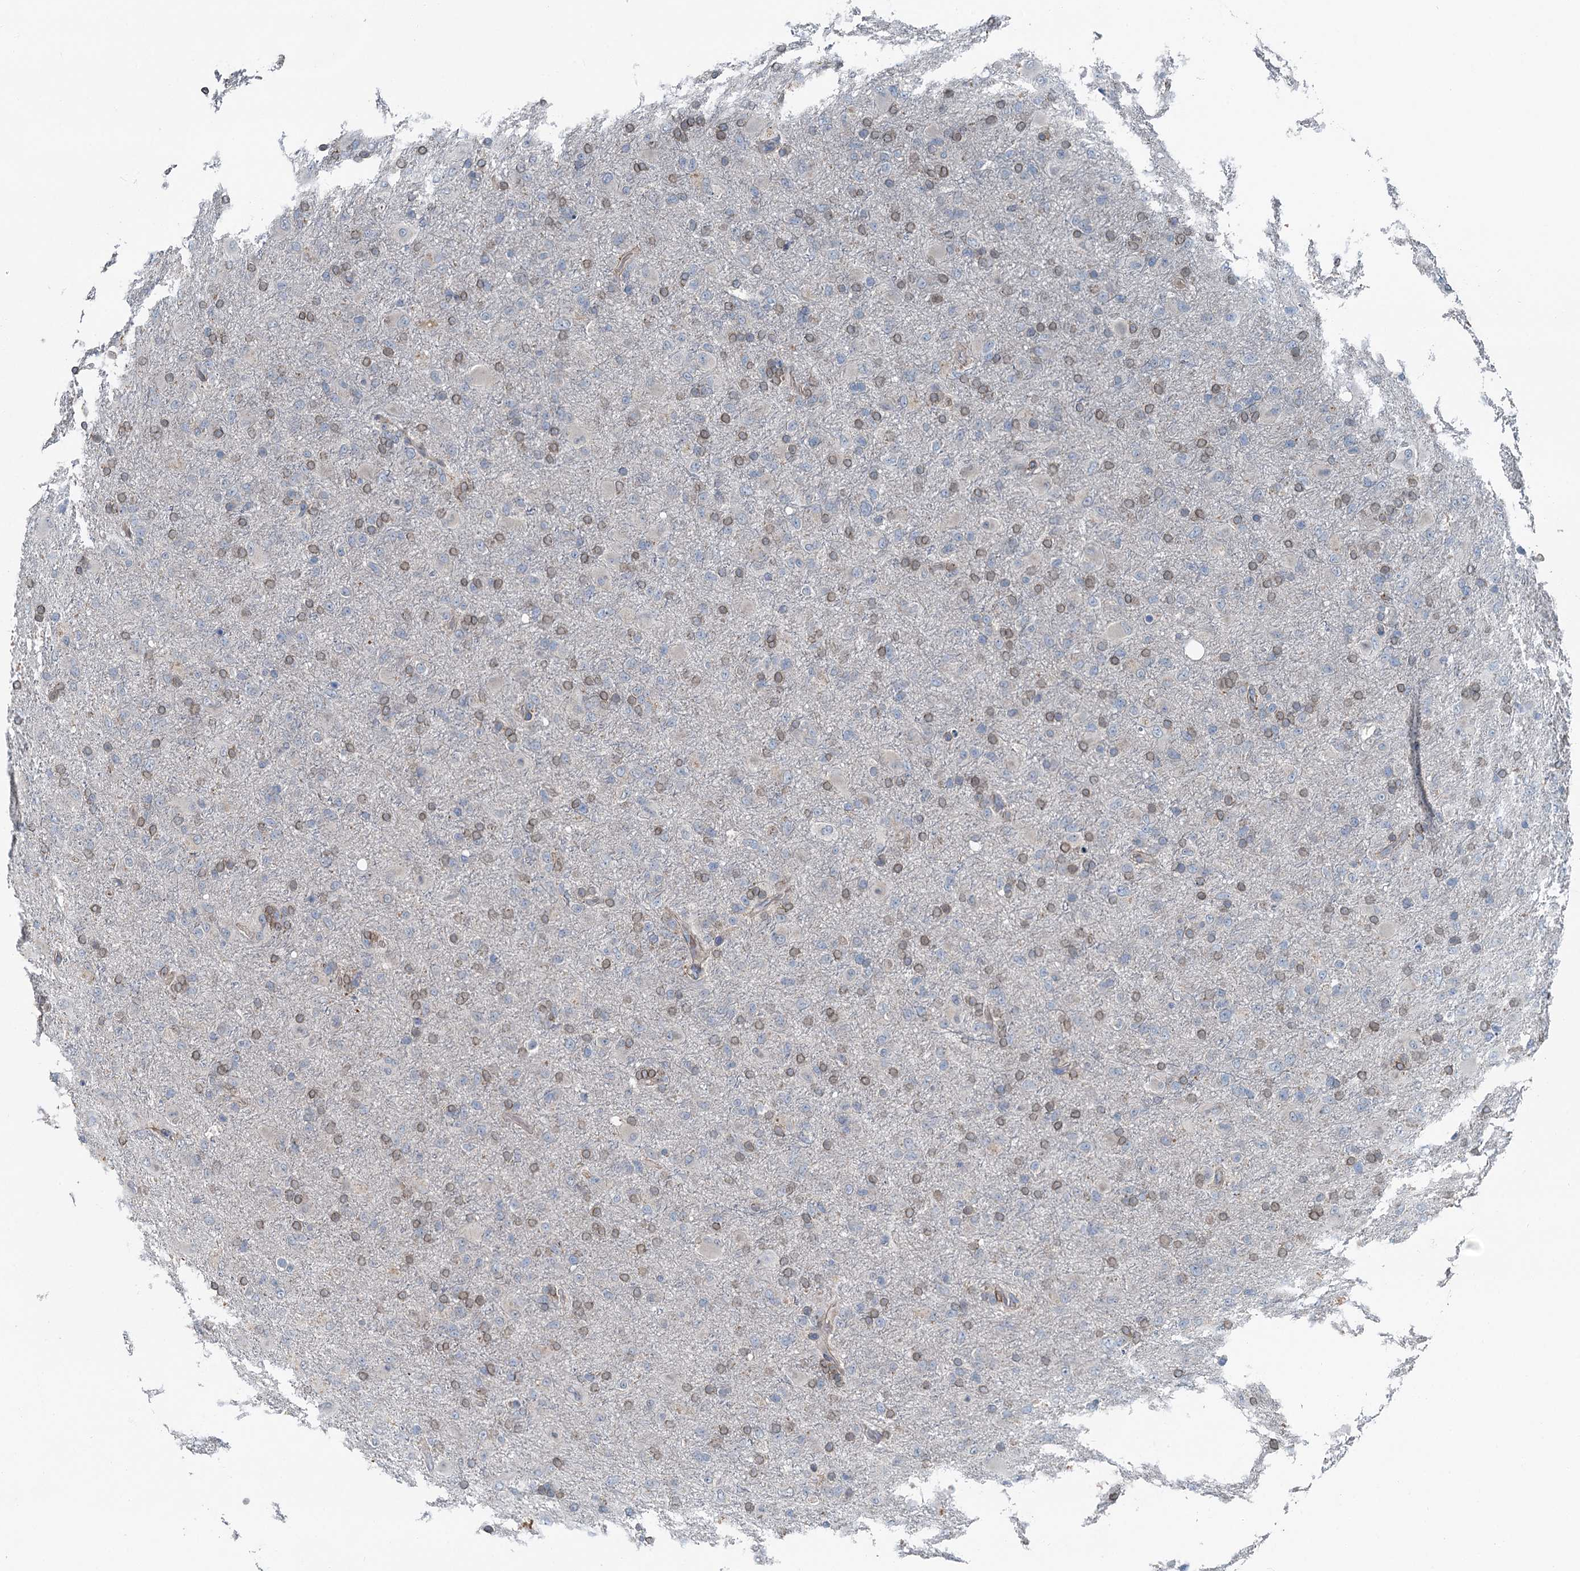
{"staining": {"intensity": "weak", "quantity": "25%-75%", "location": "cytoplasmic/membranous"}, "tissue": "glioma", "cell_type": "Tumor cells", "image_type": "cancer", "snomed": [{"axis": "morphology", "description": "Glioma, malignant, Low grade"}, {"axis": "topography", "description": "Brain"}], "caption": "Tumor cells show weak cytoplasmic/membranous expression in approximately 25%-75% of cells in glioma. The staining was performed using DAB (3,3'-diaminobenzidine), with brown indicating positive protein expression. Nuclei are stained blue with hematoxylin.", "gene": "C6orf120", "patient": {"sex": "male", "age": 65}}